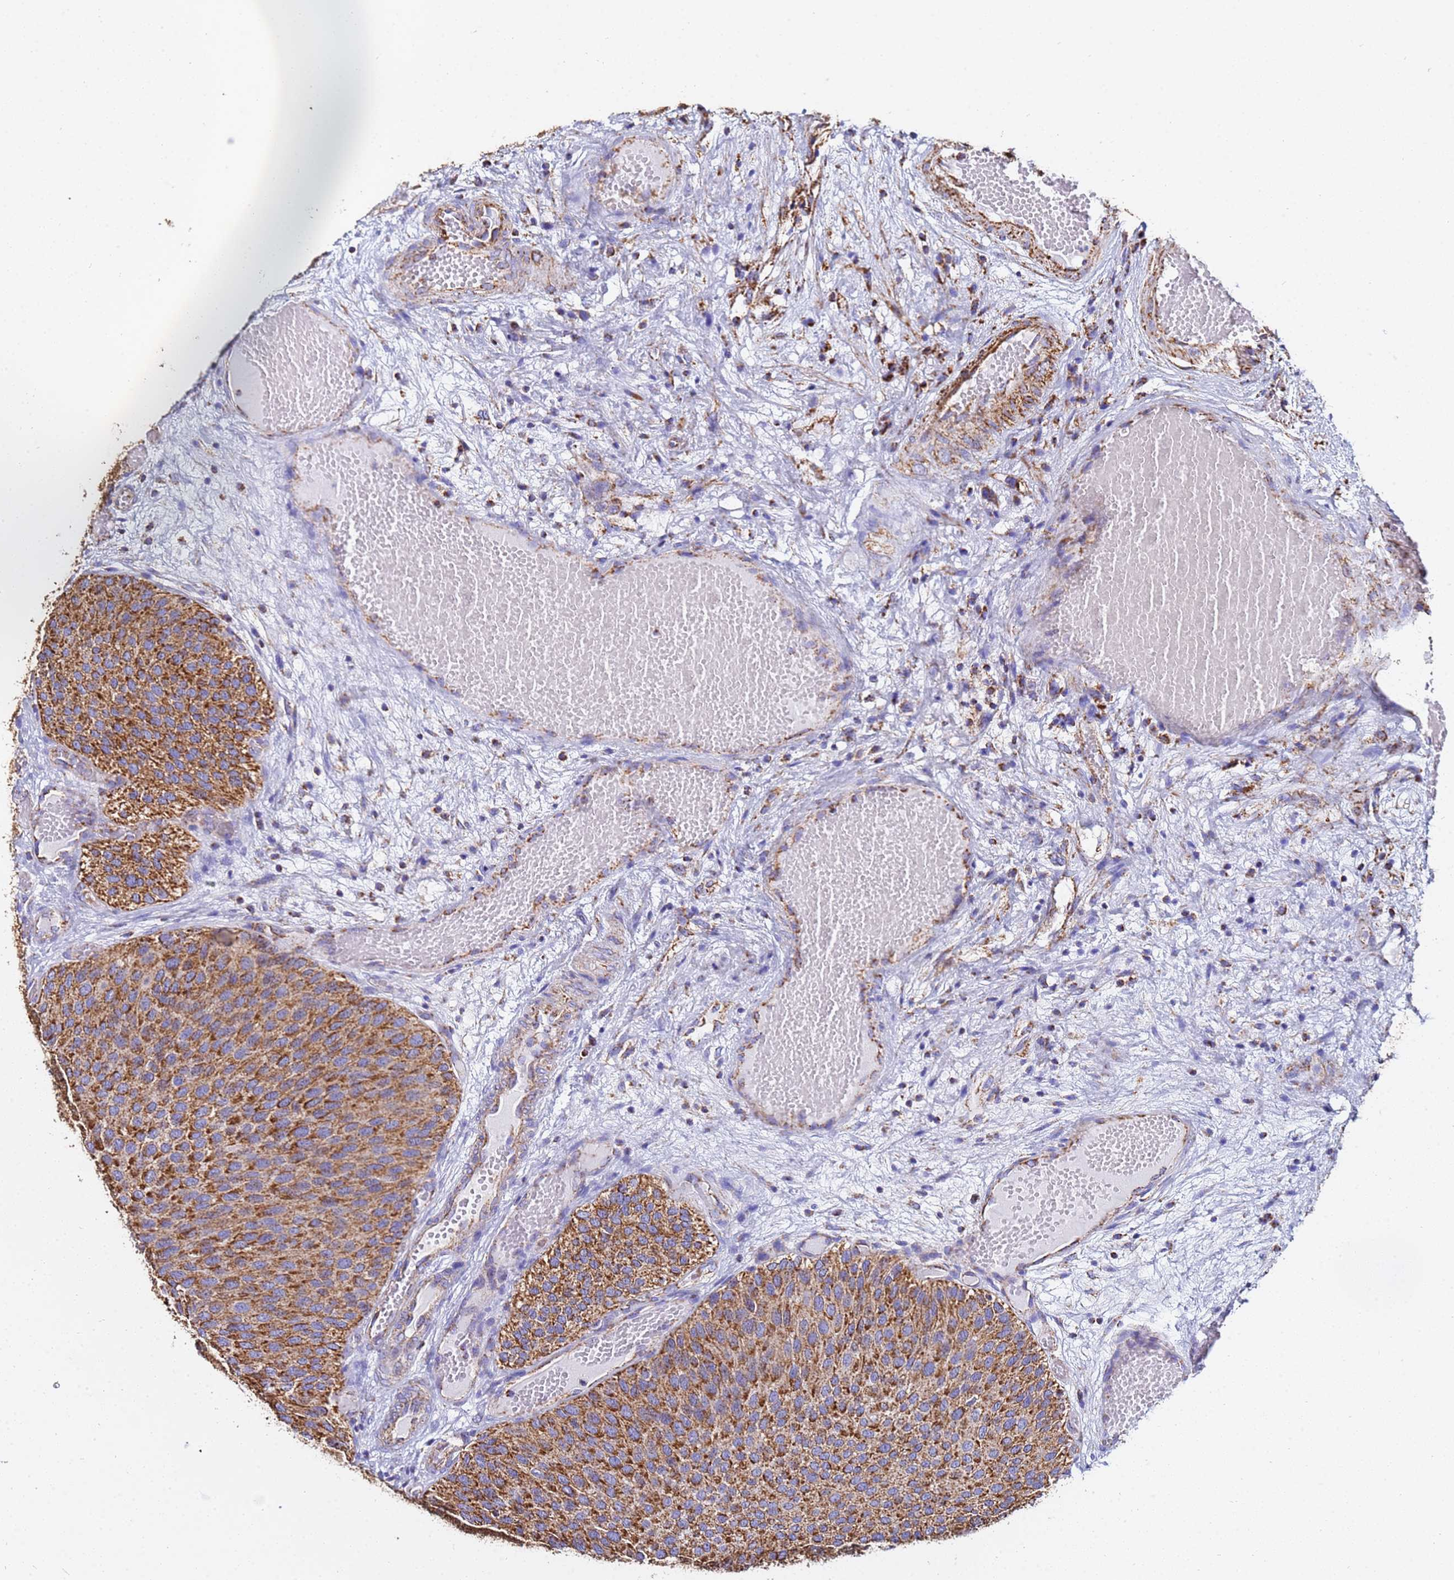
{"staining": {"intensity": "strong", "quantity": ">75%", "location": "cytoplasmic/membranous"}, "tissue": "urothelial cancer", "cell_type": "Tumor cells", "image_type": "cancer", "snomed": [{"axis": "morphology", "description": "Urothelial carcinoma, Low grade"}, {"axis": "topography", "description": "Urinary bladder"}], "caption": "The photomicrograph reveals staining of urothelial cancer, revealing strong cytoplasmic/membranous protein staining (brown color) within tumor cells.", "gene": "PHB2", "patient": {"sex": "male", "age": 89}}